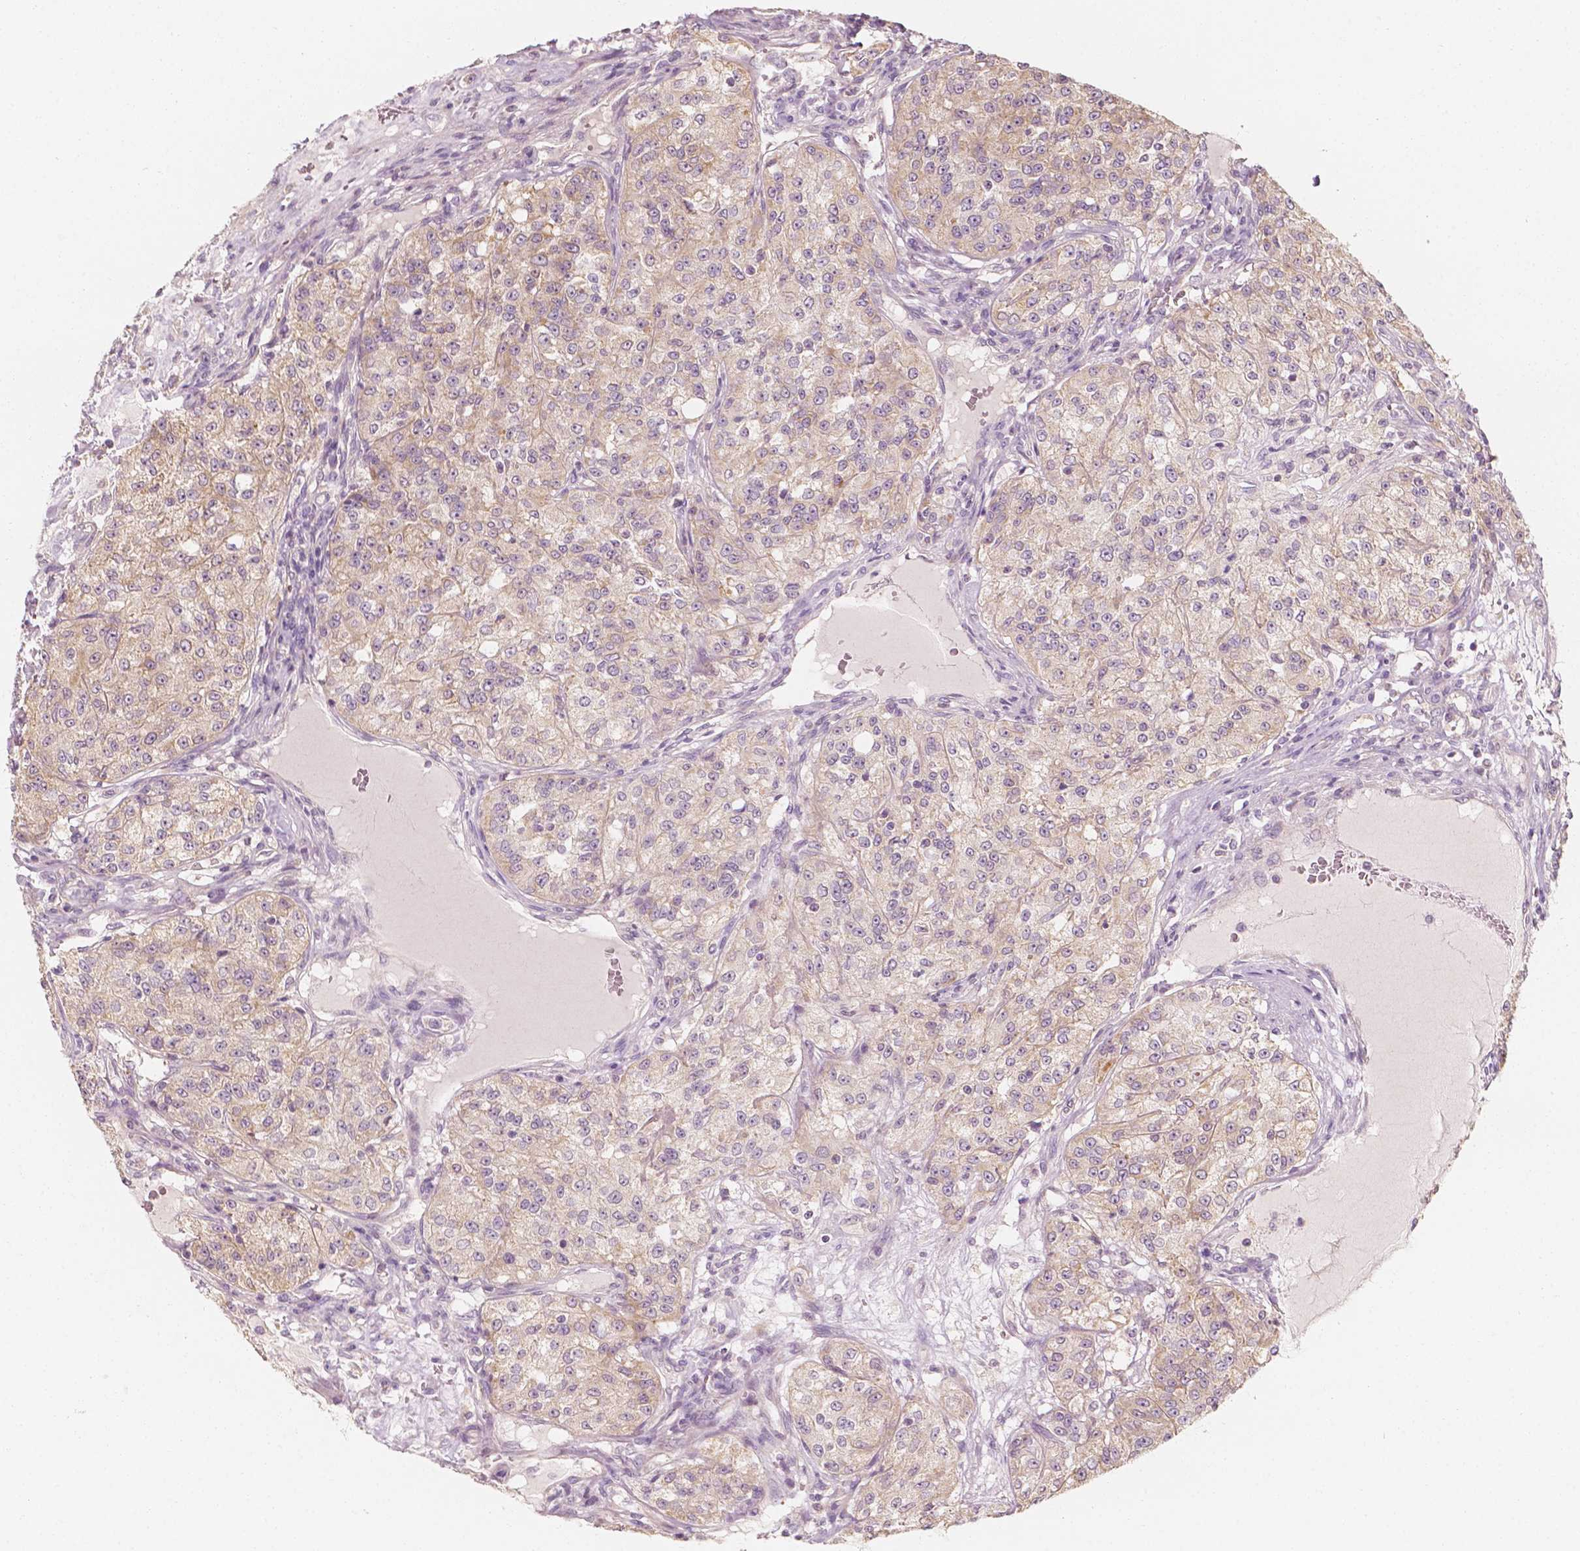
{"staining": {"intensity": "weak", "quantity": "<25%", "location": "cytoplasmic/membranous"}, "tissue": "renal cancer", "cell_type": "Tumor cells", "image_type": "cancer", "snomed": [{"axis": "morphology", "description": "Adenocarcinoma, NOS"}, {"axis": "topography", "description": "Kidney"}], "caption": "Protein analysis of adenocarcinoma (renal) exhibits no significant positivity in tumor cells. Nuclei are stained in blue.", "gene": "SHPK", "patient": {"sex": "female", "age": 63}}